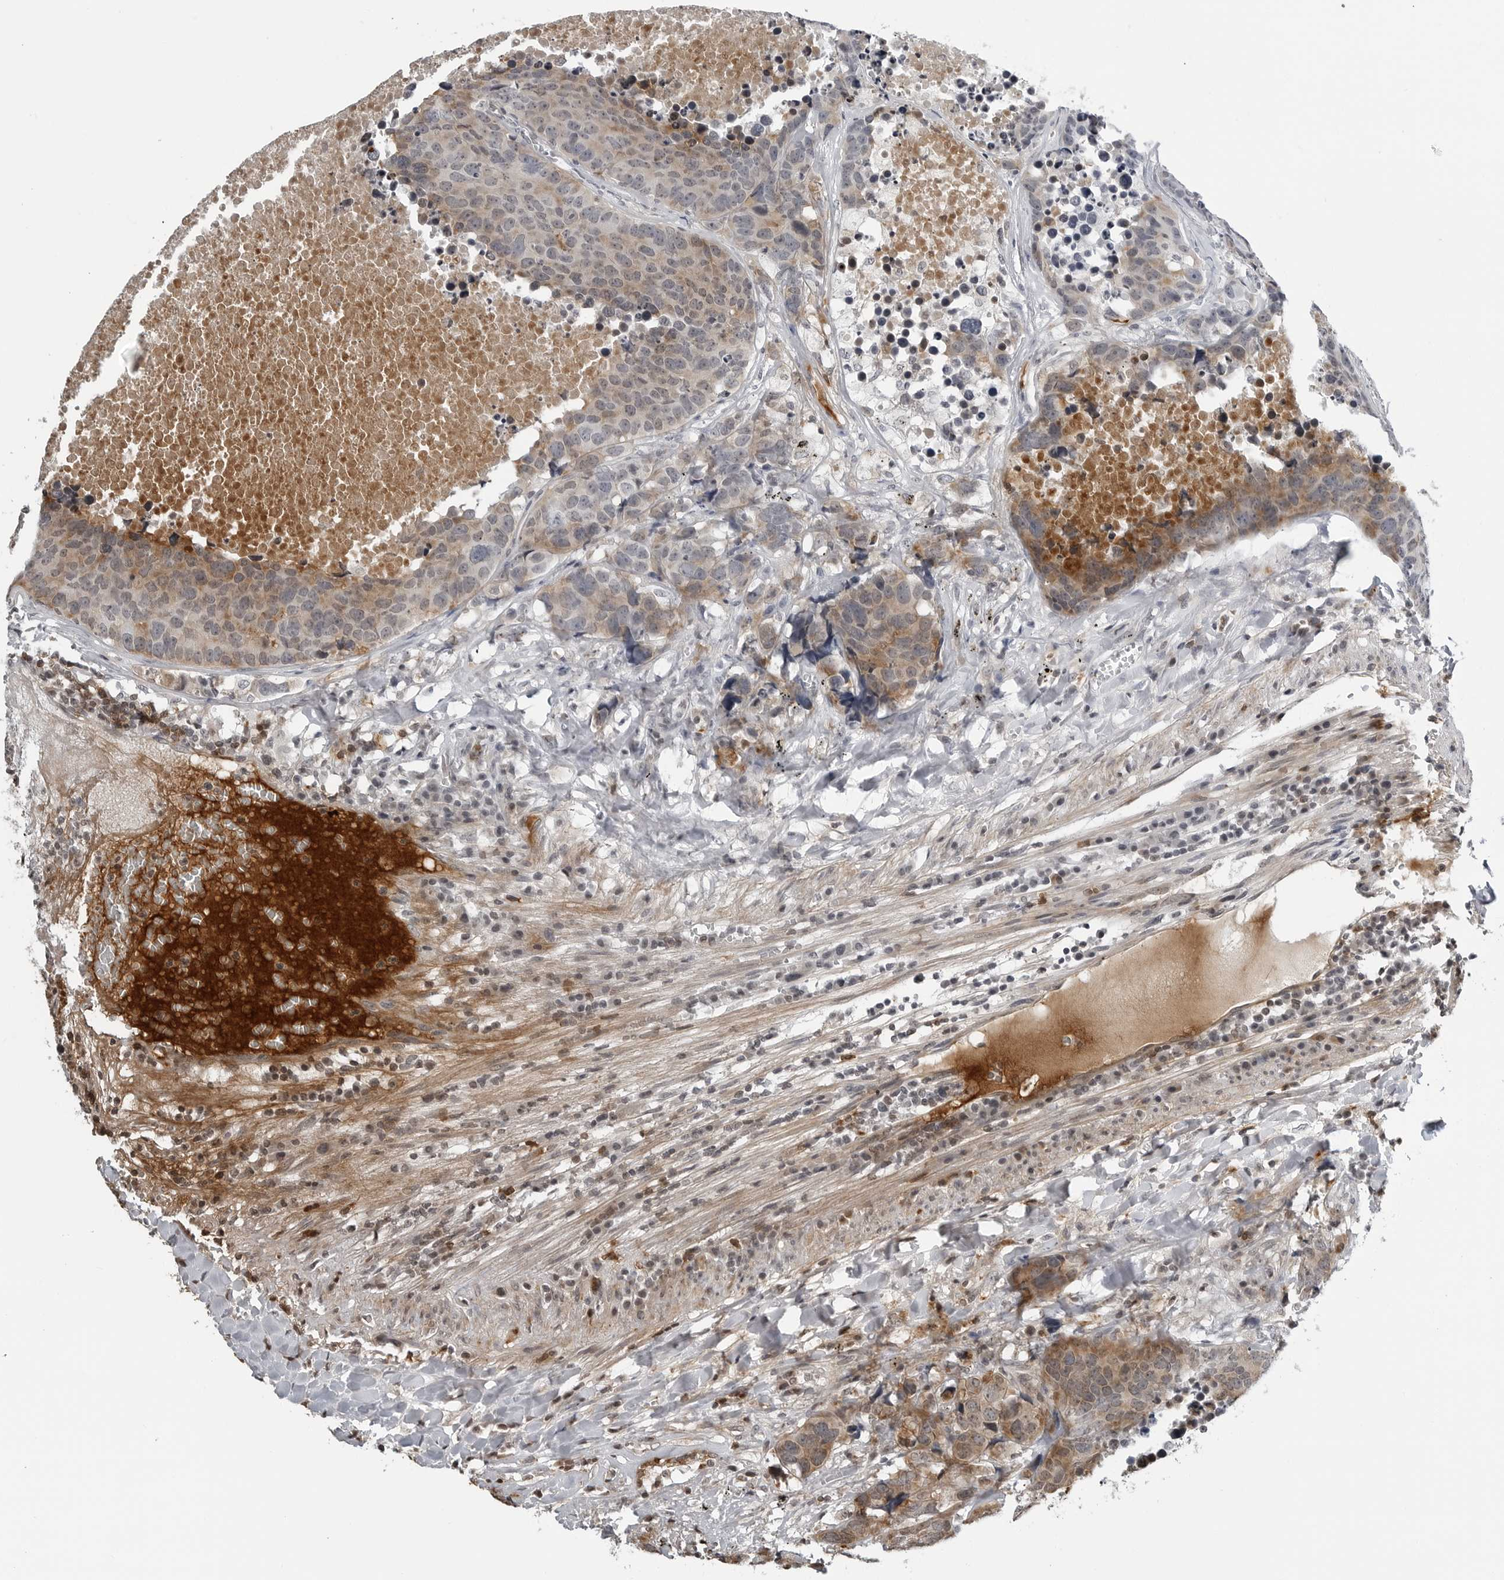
{"staining": {"intensity": "moderate", "quantity": "<25%", "location": "cytoplasmic/membranous"}, "tissue": "carcinoid", "cell_type": "Tumor cells", "image_type": "cancer", "snomed": [{"axis": "morphology", "description": "Carcinoid, malignant, NOS"}, {"axis": "topography", "description": "Lung"}], "caption": "Immunohistochemical staining of human carcinoid displays low levels of moderate cytoplasmic/membranous positivity in about <25% of tumor cells.", "gene": "CXCR5", "patient": {"sex": "male", "age": 60}}